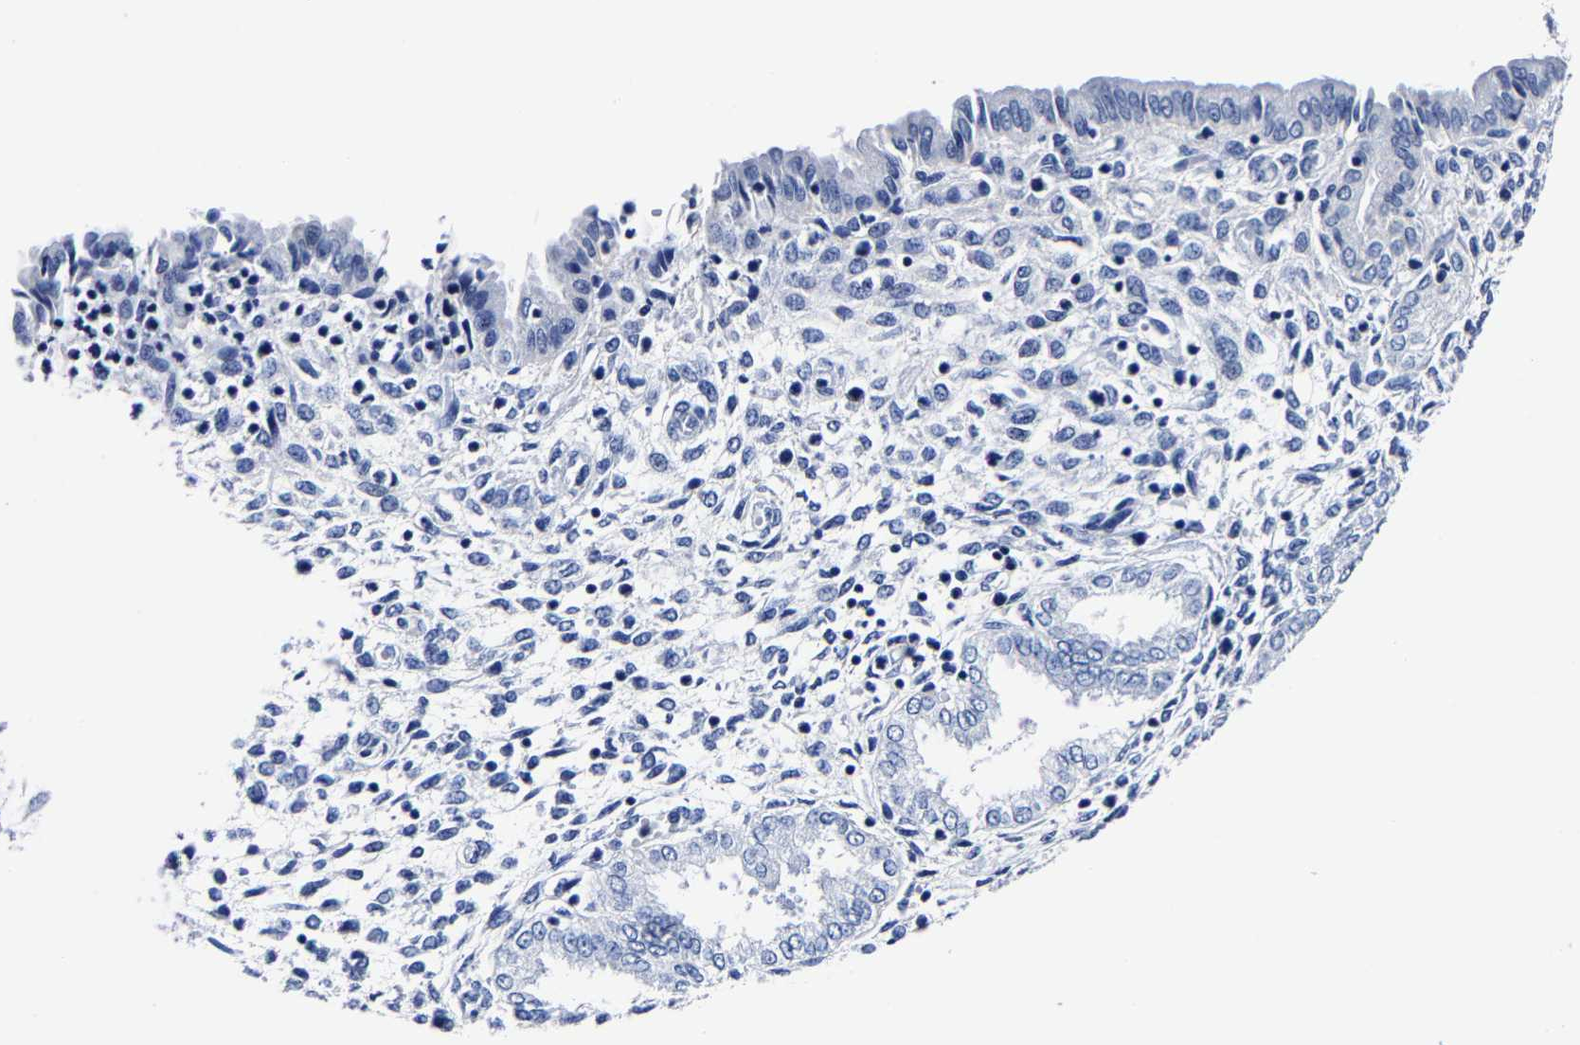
{"staining": {"intensity": "negative", "quantity": "none", "location": "none"}, "tissue": "endometrium", "cell_type": "Cells in endometrial stroma", "image_type": "normal", "snomed": [{"axis": "morphology", "description": "Normal tissue, NOS"}, {"axis": "topography", "description": "Endometrium"}], "caption": "Cells in endometrial stroma show no significant positivity in benign endometrium.", "gene": "CPA2", "patient": {"sex": "female", "age": 33}}